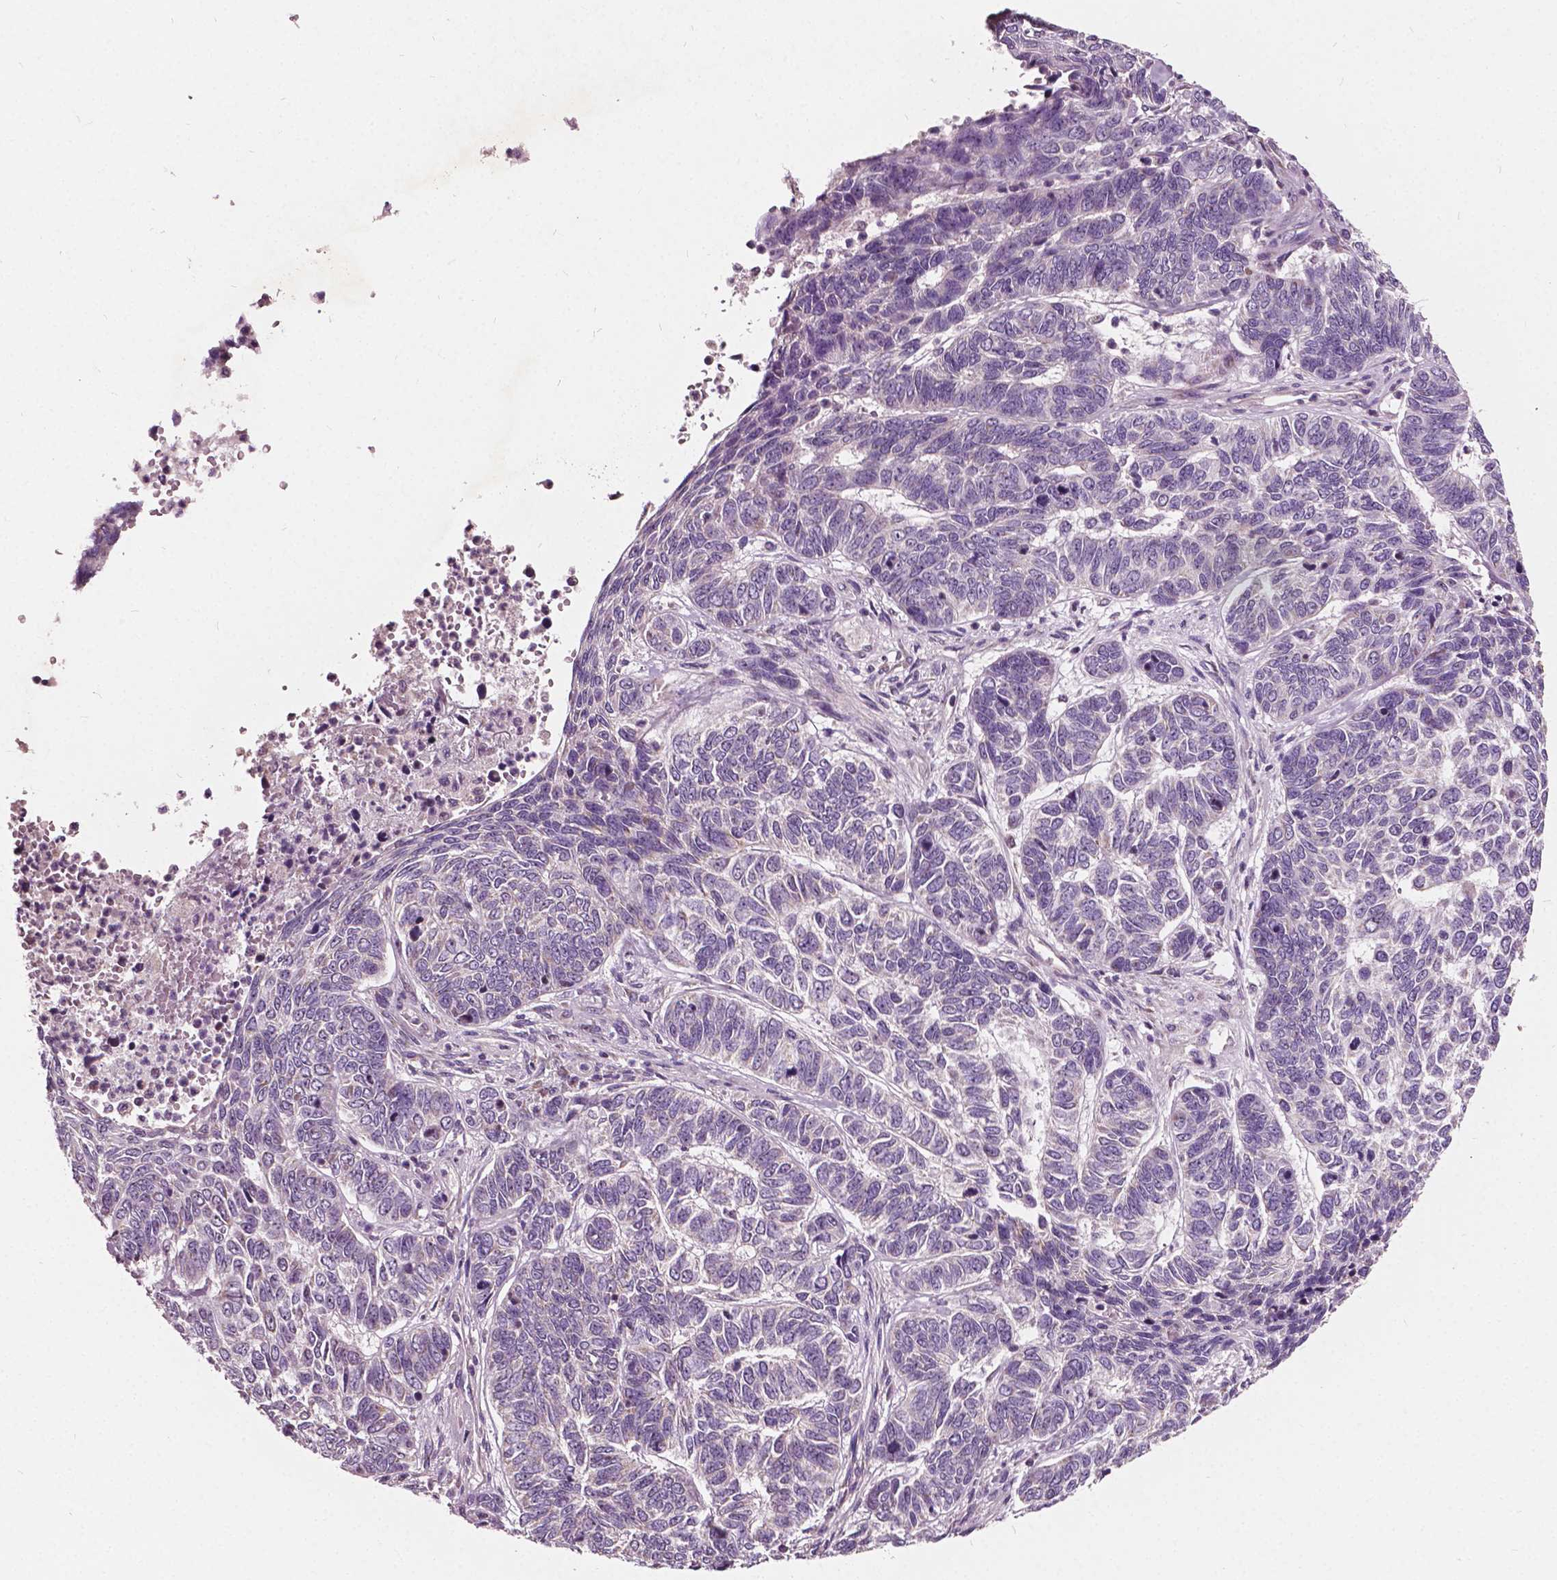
{"staining": {"intensity": "negative", "quantity": "none", "location": "none"}, "tissue": "skin cancer", "cell_type": "Tumor cells", "image_type": "cancer", "snomed": [{"axis": "morphology", "description": "Basal cell carcinoma"}, {"axis": "topography", "description": "Skin"}], "caption": "A high-resolution histopathology image shows immunohistochemistry (IHC) staining of skin cancer (basal cell carcinoma), which demonstrates no significant staining in tumor cells. (DAB immunohistochemistry, high magnification).", "gene": "ODF3L2", "patient": {"sex": "female", "age": 65}}